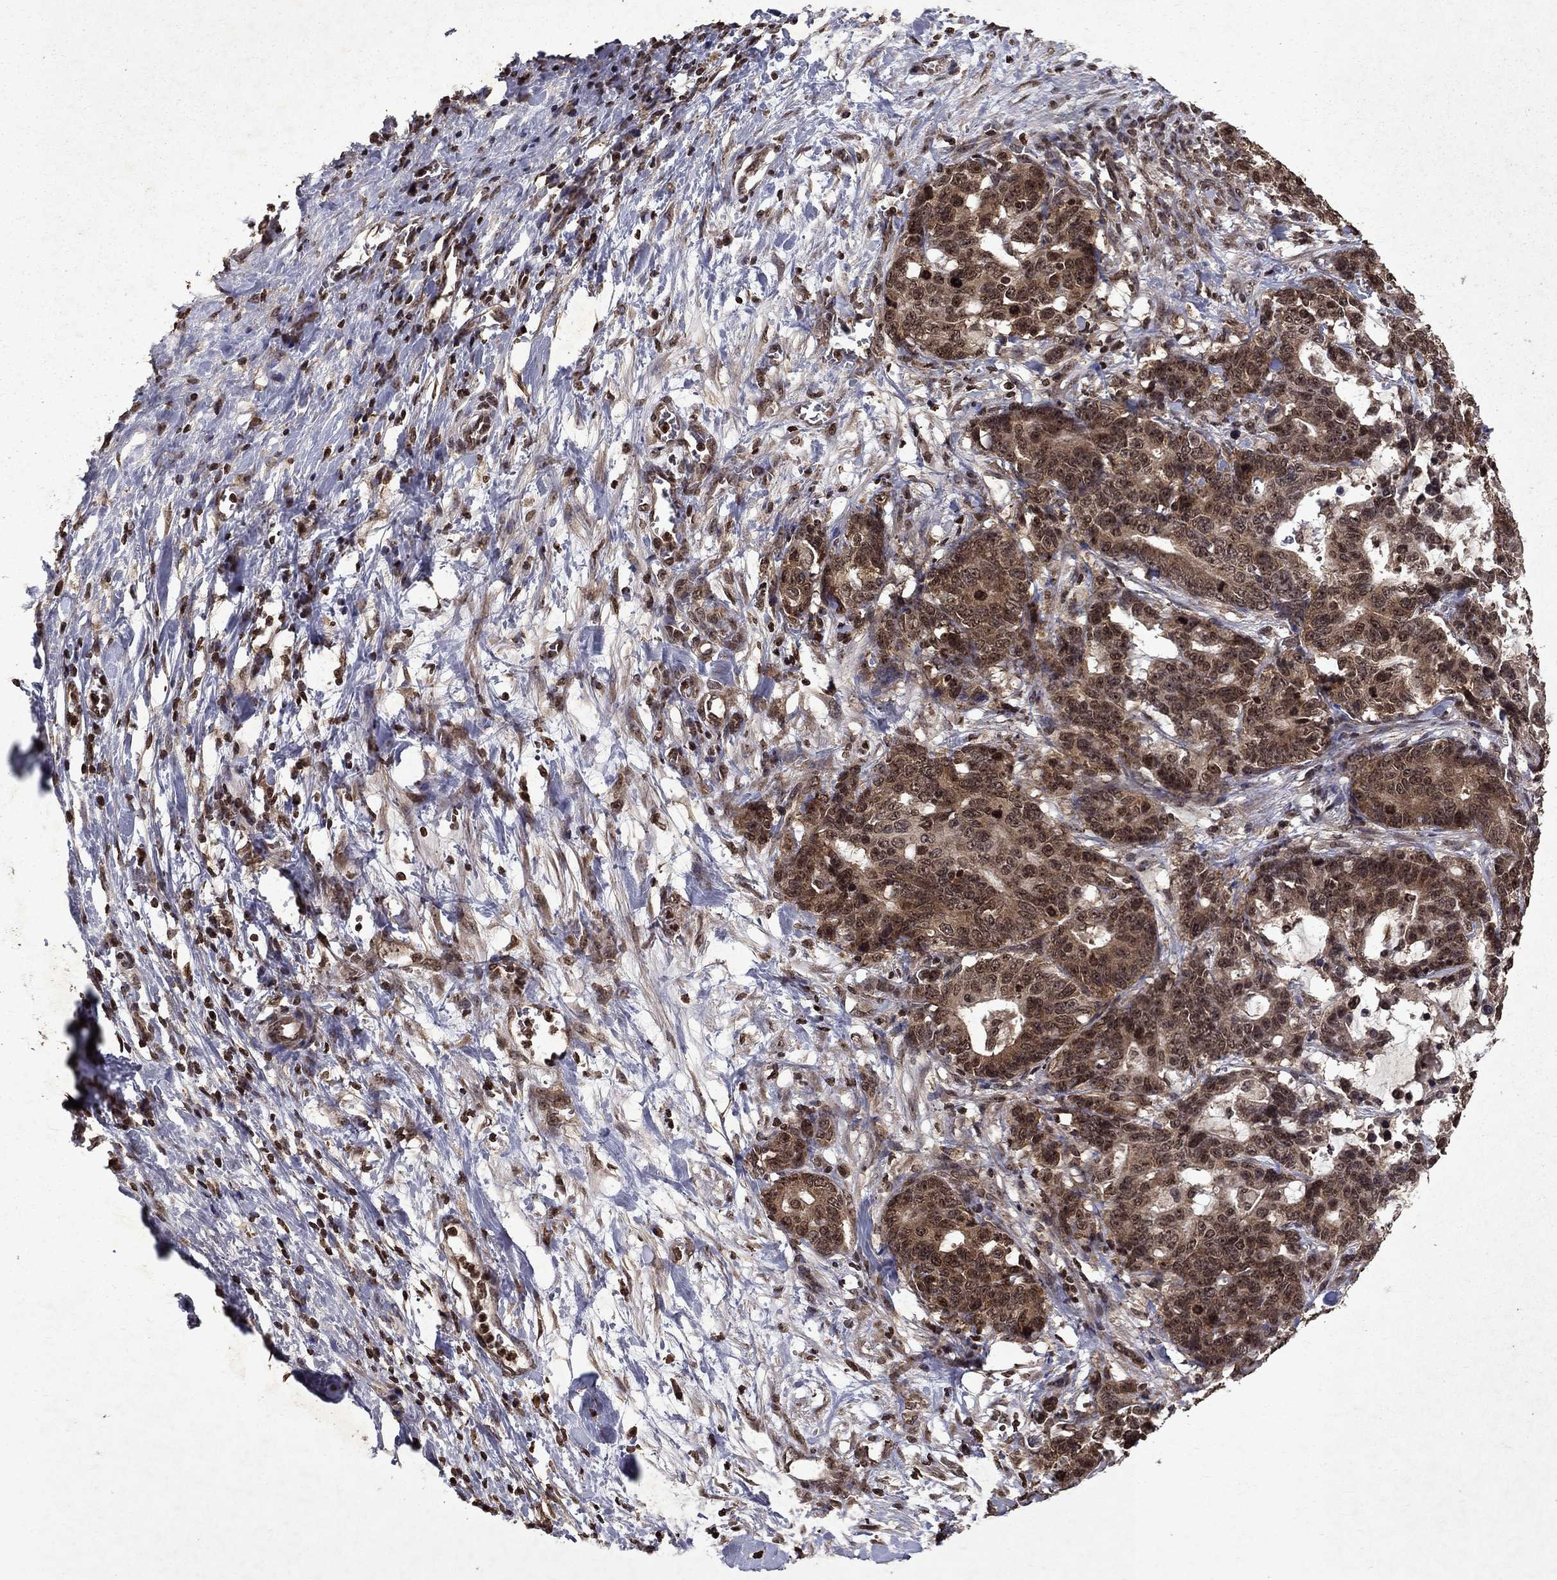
{"staining": {"intensity": "moderate", "quantity": ">75%", "location": "cytoplasmic/membranous,nuclear"}, "tissue": "stomach cancer", "cell_type": "Tumor cells", "image_type": "cancer", "snomed": [{"axis": "morphology", "description": "Normal tissue, NOS"}, {"axis": "morphology", "description": "Adenocarcinoma, NOS"}, {"axis": "topography", "description": "Stomach"}], "caption": "Adenocarcinoma (stomach) stained with immunohistochemistry (IHC) shows moderate cytoplasmic/membranous and nuclear positivity in about >75% of tumor cells.", "gene": "PIN4", "patient": {"sex": "female", "age": 64}}